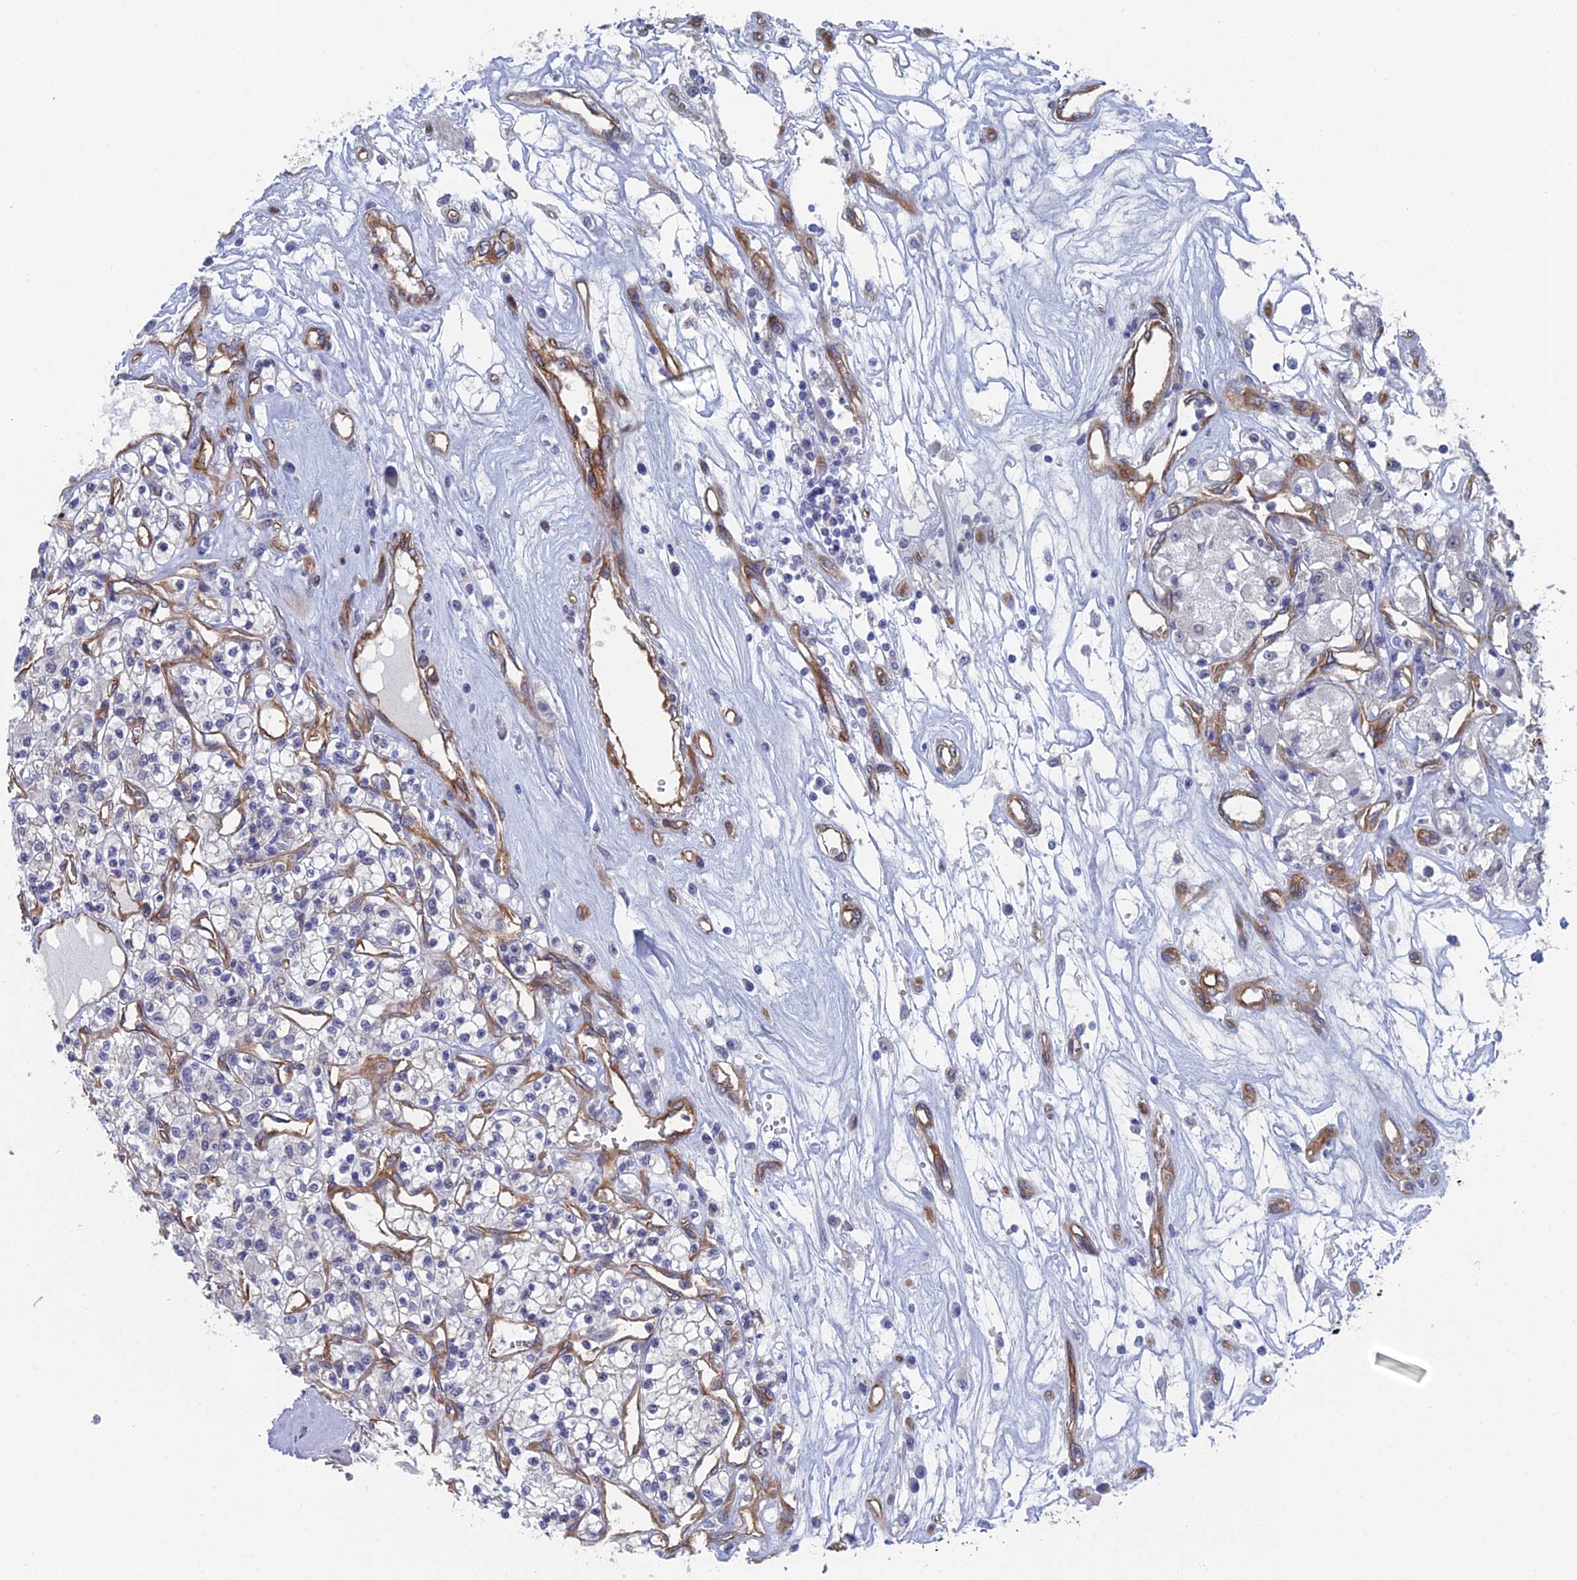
{"staining": {"intensity": "negative", "quantity": "none", "location": "none"}, "tissue": "renal cancer", "cell_type": "Tumor cells", "image_type": "cancer", "snomed": [{"axis": "morphology", "description": "Adenocarcinoma, NOS"}, {"axis": "topography", "description": "Kidney"}], "caption": "IHC histopathology image of human adenocarcinoma (renal) stained for a protein (brown), which exhibits no positivity in tumor cells.", "gene": "ARAP3", "patient": {"sex": "female", "age": 59}}